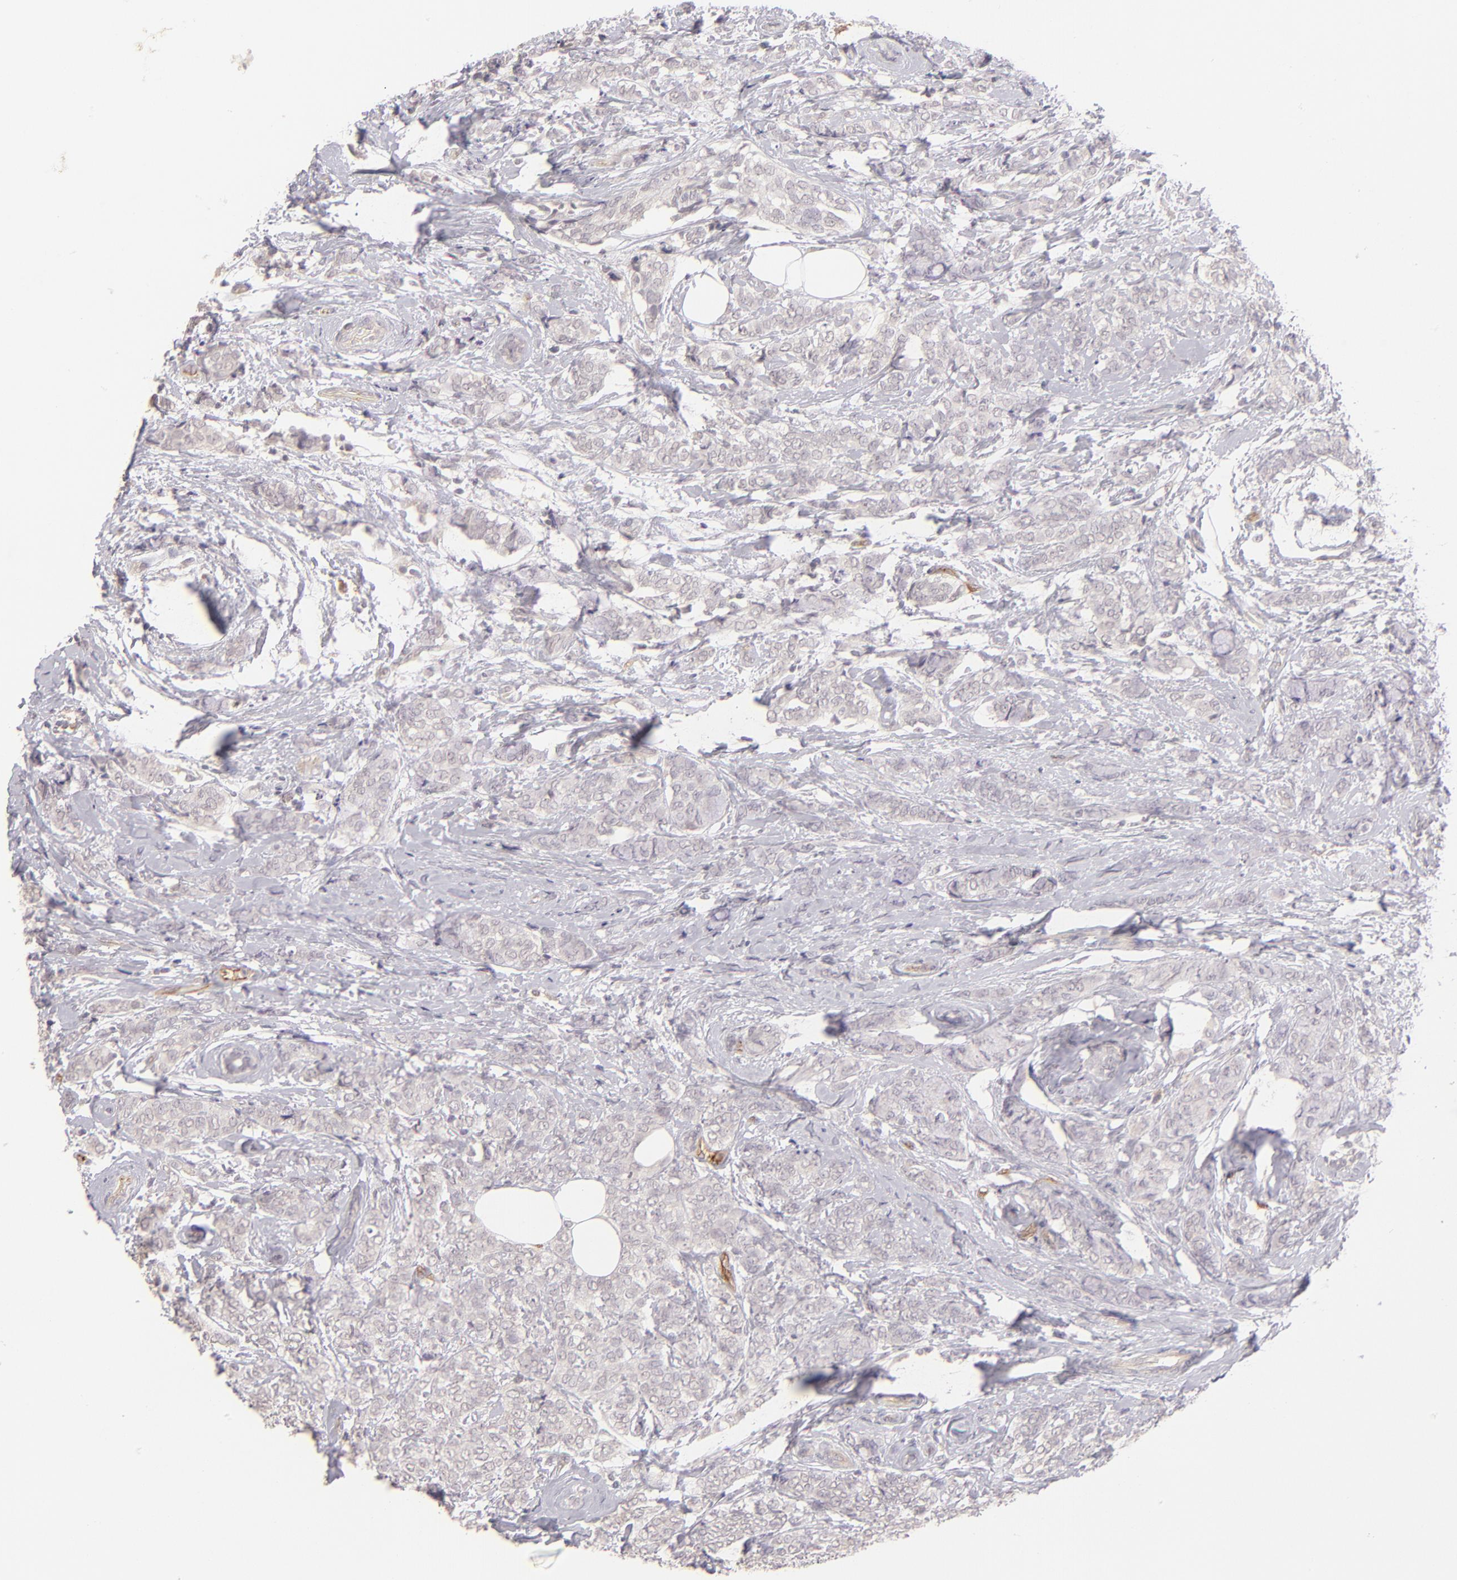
{"staining": {"intensity": "negative", "quantity": "none", "location": "none"}, "tissue": "breast cancer", "cell_type": "Tumor cells", "image_type": "cancer", "snomed": [{"axis": "morphology", "description": "Lobular carcinoma"}, {"axis": "topography", "description": "Breast"}], "caption": "This histopathology image is of breast cancer (lobular carcinoma) stained with immunohistochemistry (IHC) to label a protein in brown with the nuclei are counter-stained blue. There is no expression in tumor cells.", "gene": "THBD", "patient": {"sex": "female", "age": 60}}